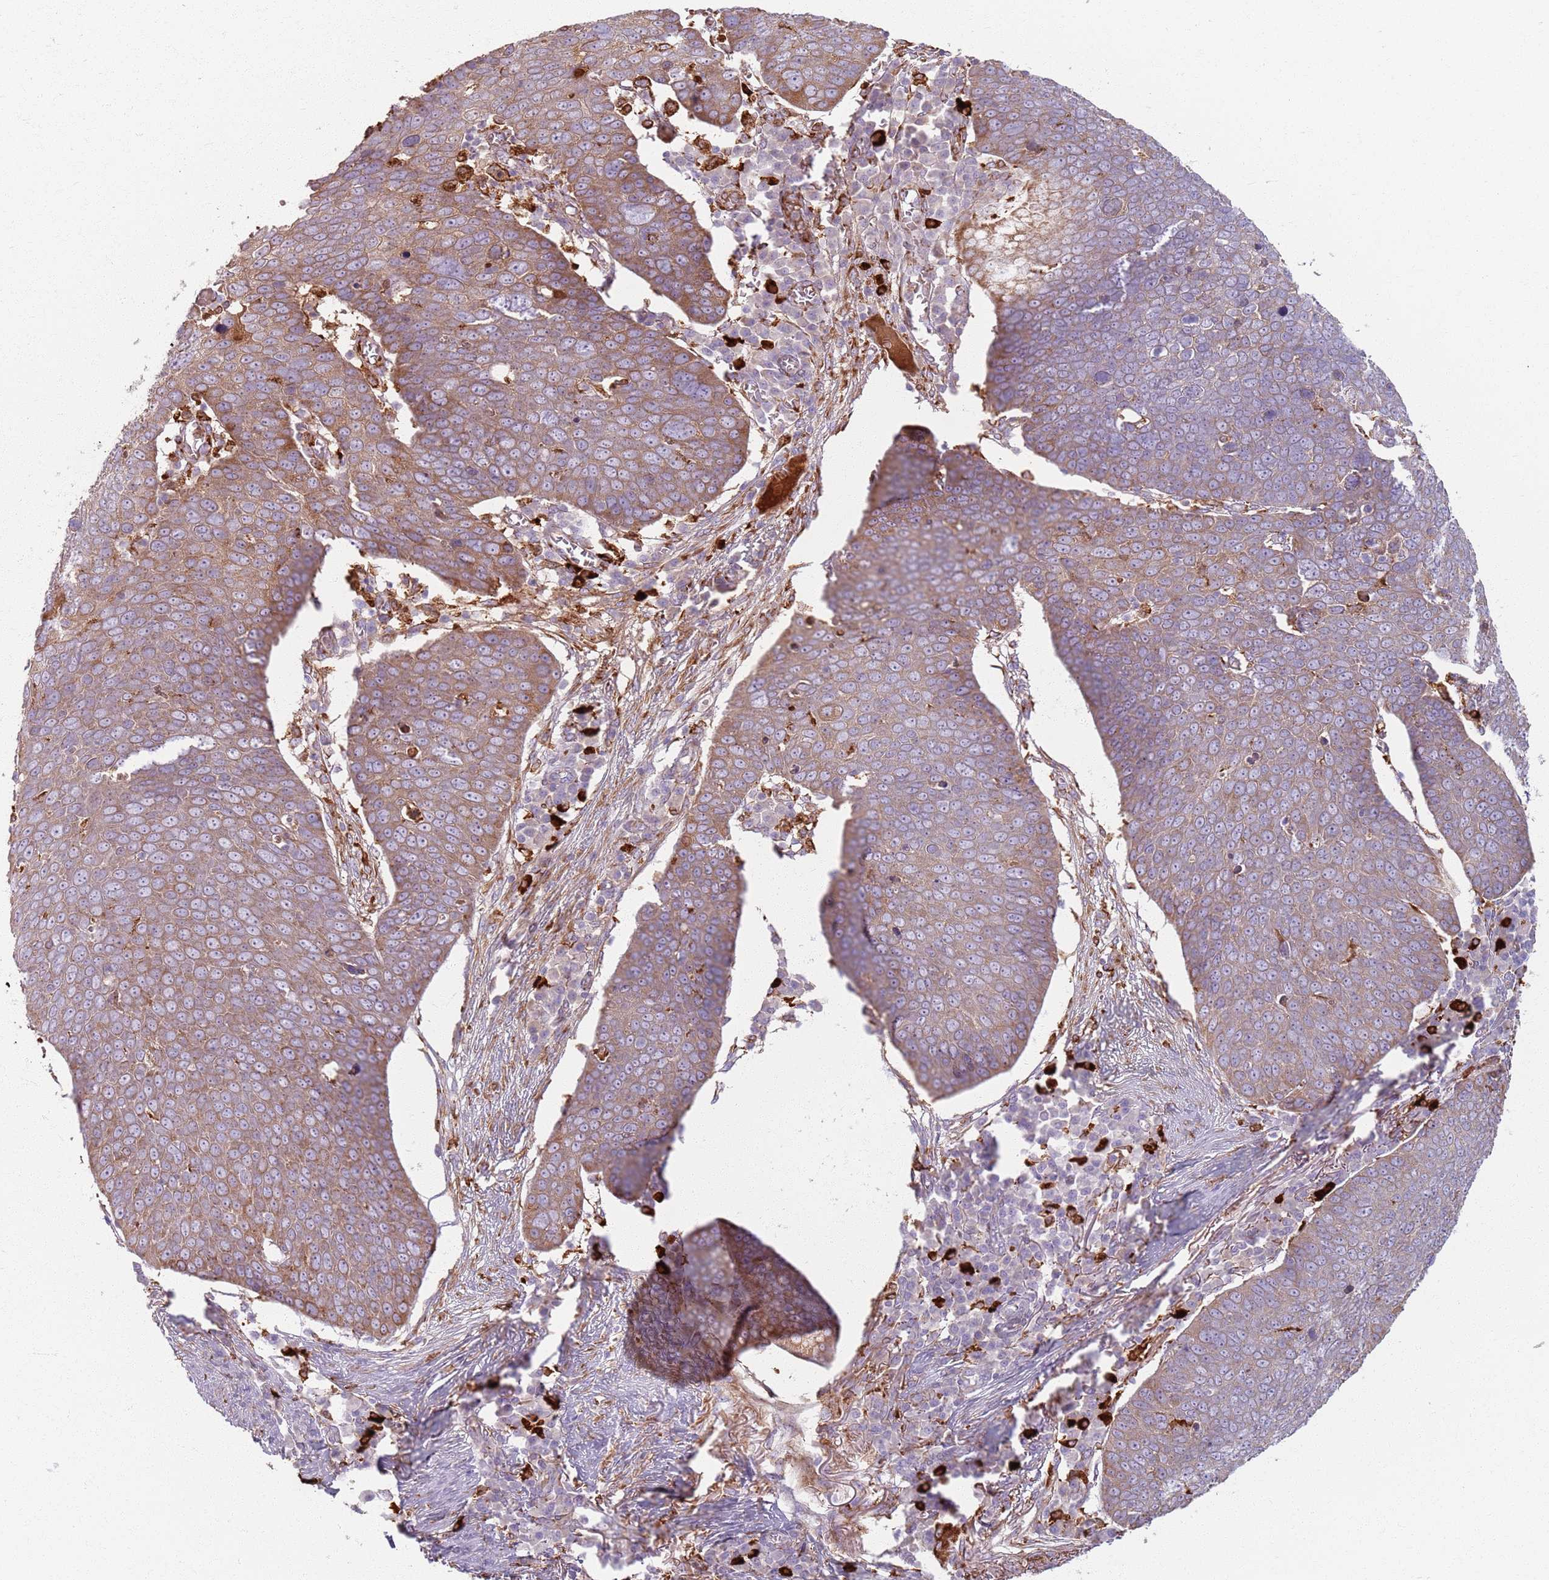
{"staining": {"intensity": "moderate", "quantity": "25%-75%", "location": "cytoplasmic/membranous"}, "tissue": "skin cancer", "cell_type": "Tumor cells", "image_type": "cancer", "snomed": [{"axis": "morphology", "description": "Squamous cell carcinoma, NOS"}, {"axis": "topography", "description": "Skin"}], "caption": "About 25%-75% of tumor cells in skin squamous cell carcinoma reveal moderate cytoplasmic/membranous protein positivity as visualized by brown immunohistochemical staining.", "gene": "COLGALT1", "patient": {"sex": "male", "age": 71}}